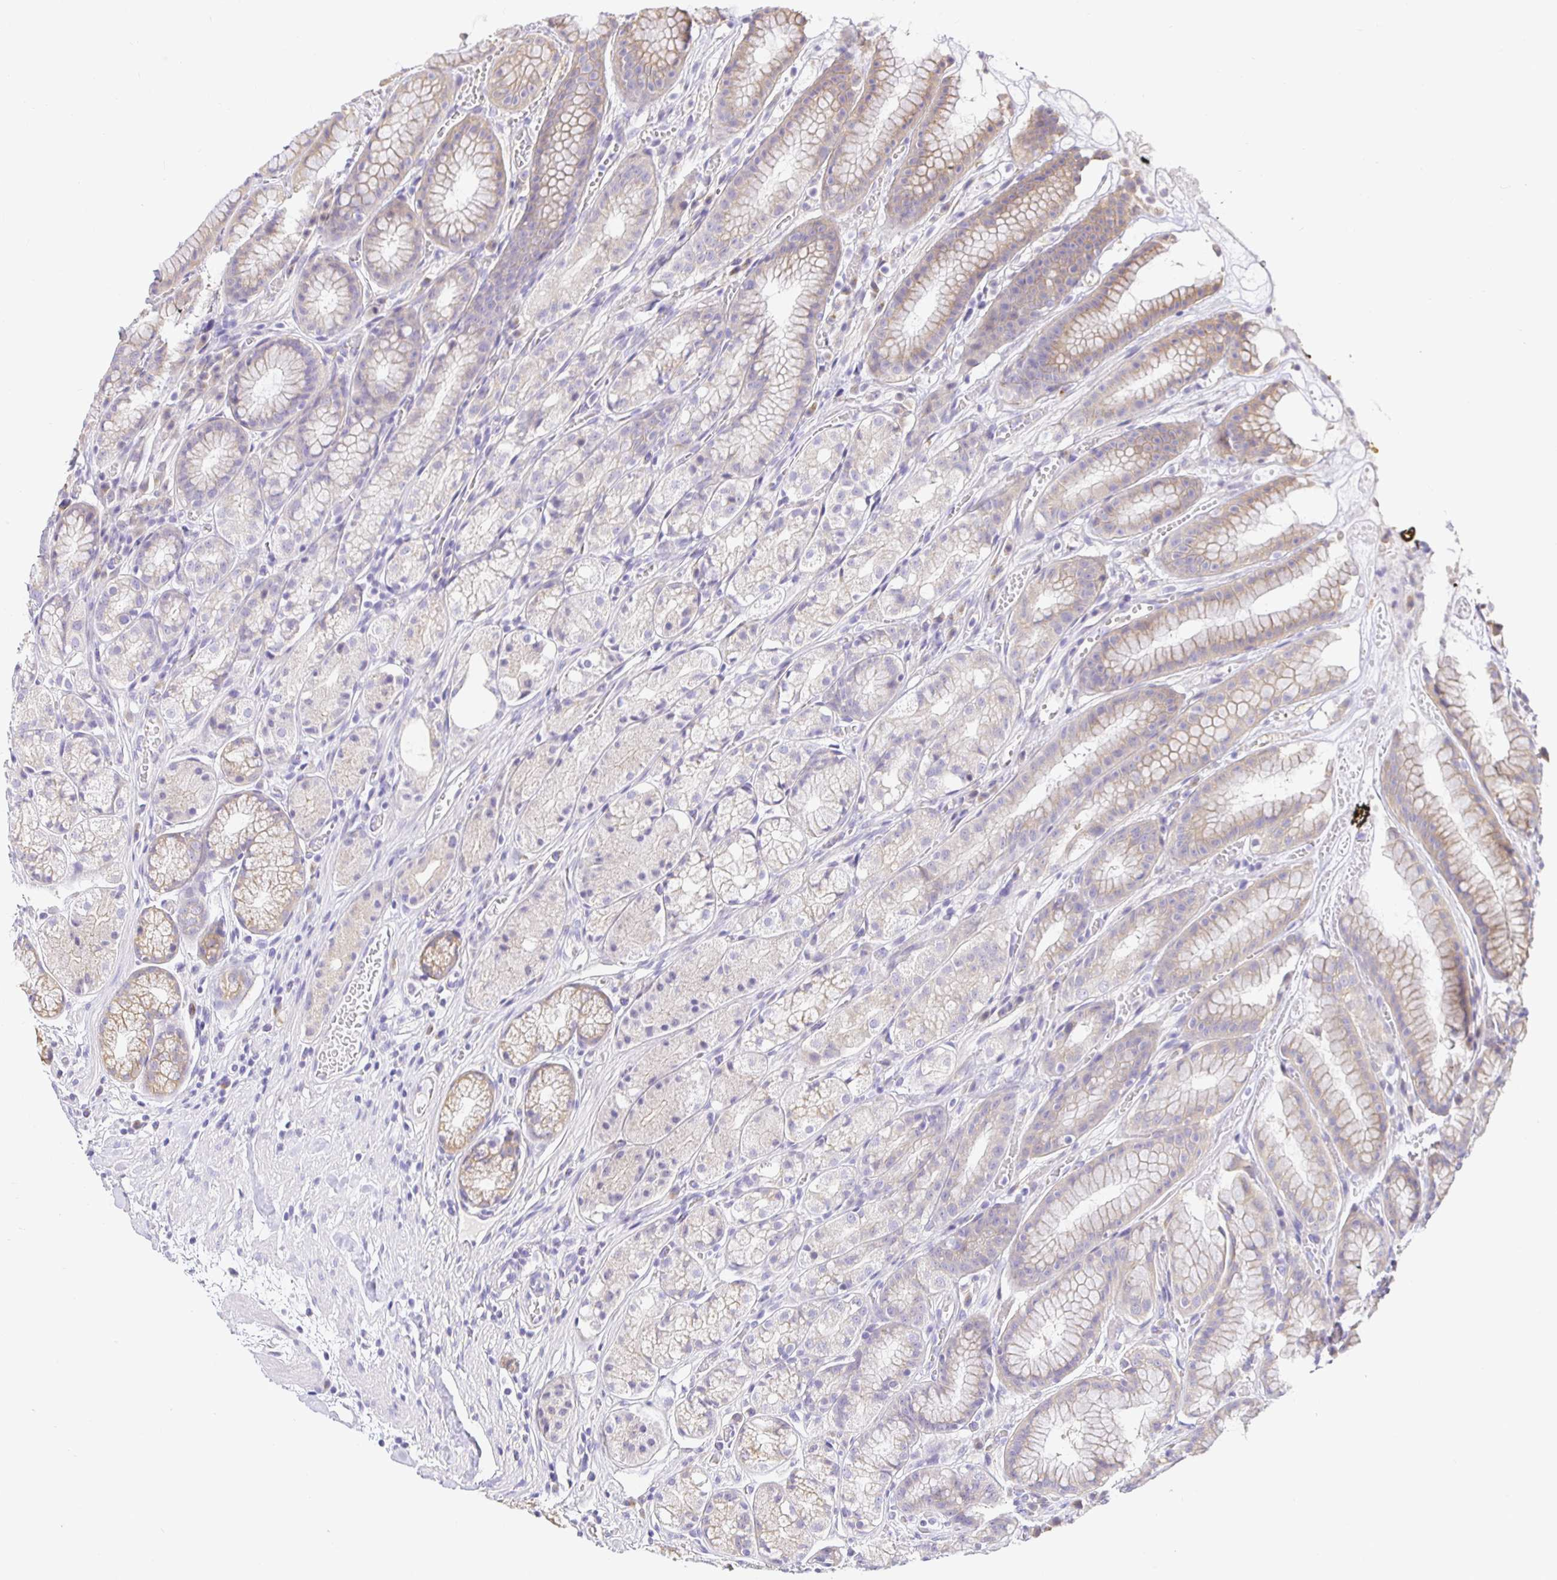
{"staining": {"intensity": "moderate", "quantity": "<25%", "location": "cytoplasmic/membranous"}, "tissue": "stomach", "cell_type": "Glandular cells", "image_type": "normal", "snomed": [{"axis": "morphology", "description": "Normal tissue, NOS"}, {"axis": "topography", "description": "Smooth muscle"}, {"axis": "topography", "description": "Stomach"}], "caption": "Glandular cells demonstrate low levels of moderate cytoplasmic/membranous expression in about <25% of cells in normal human stomach.", "gene": "OPALIN", "patient": {"sex": "male", "age": 70}}